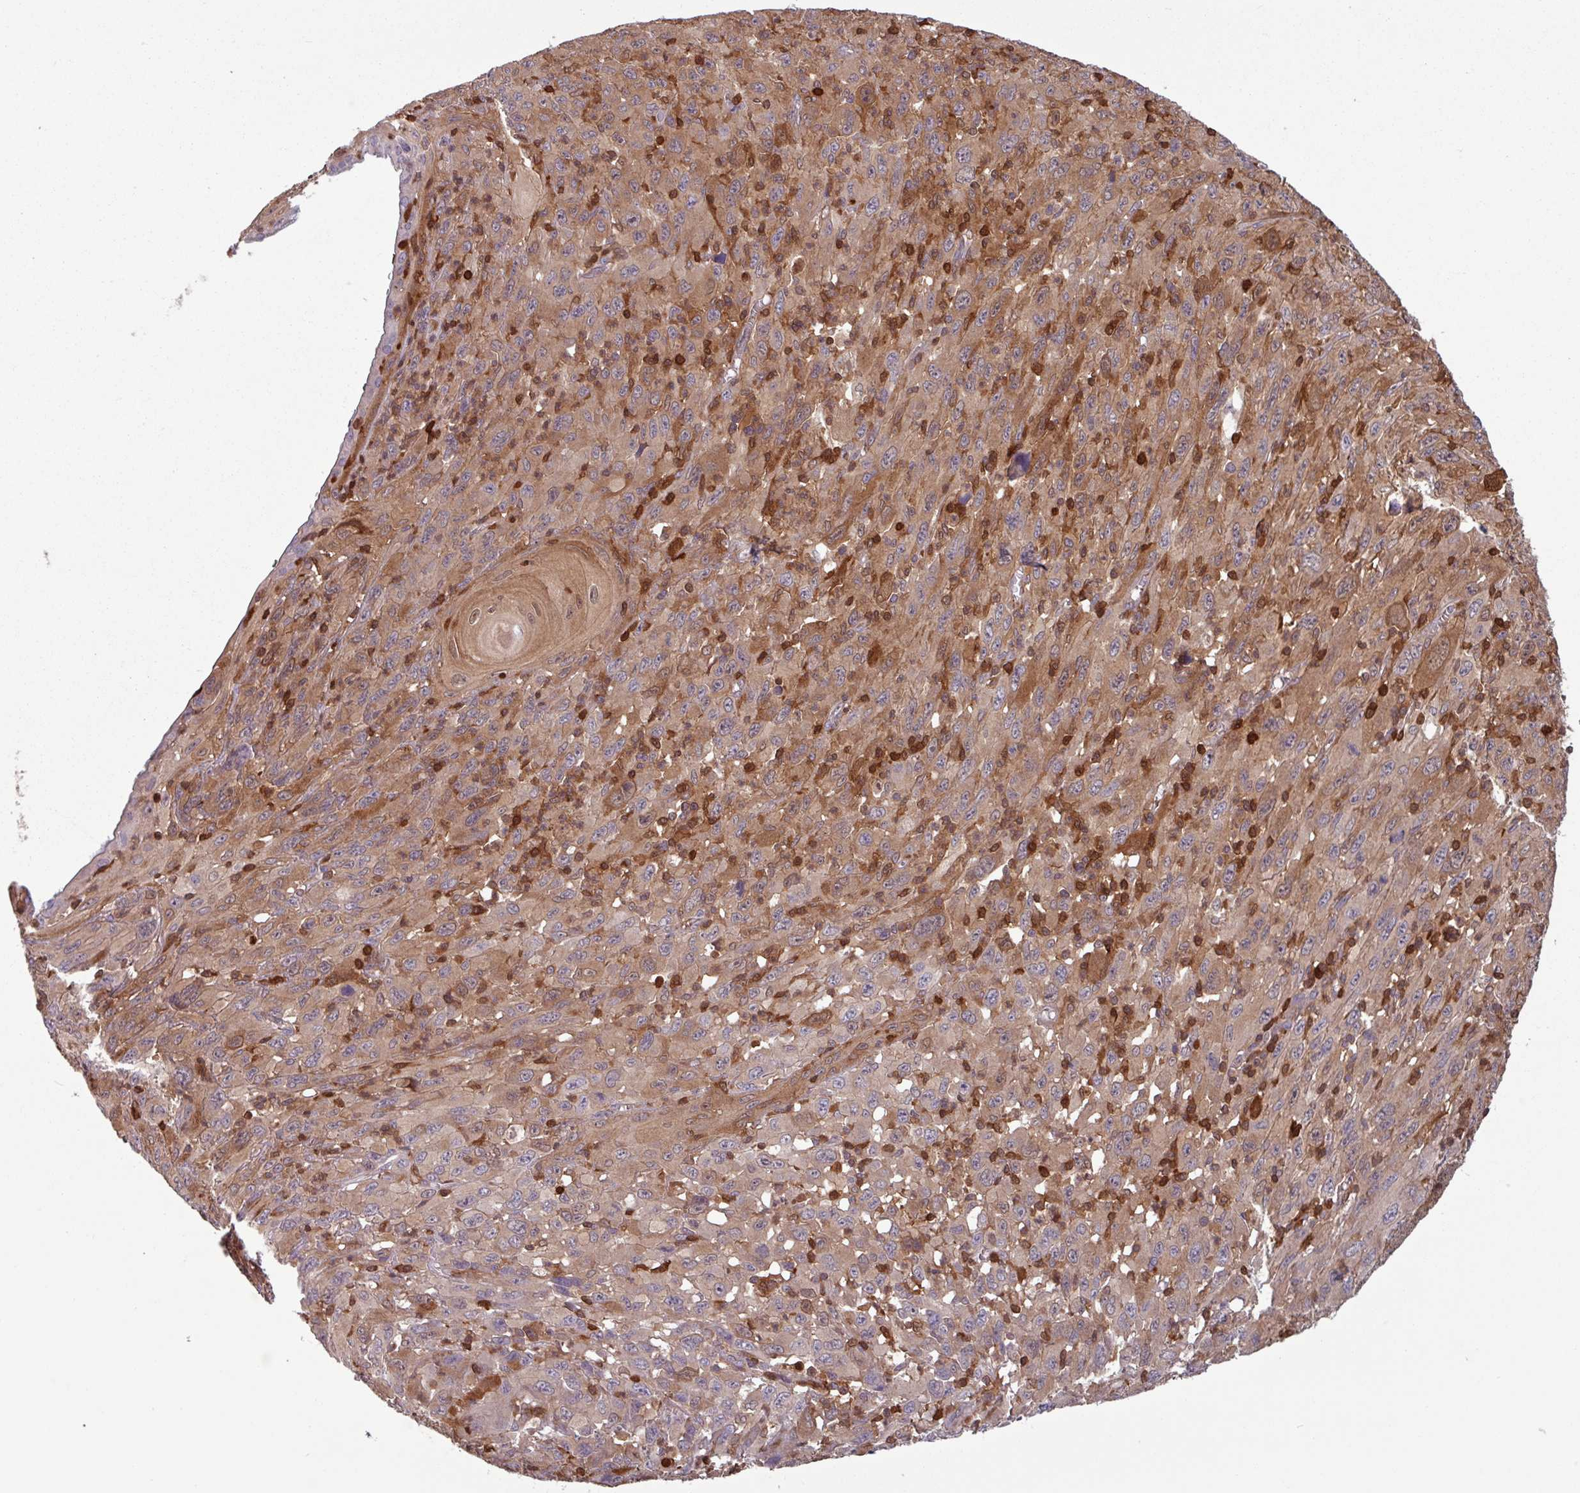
{"staining": {"intensity": "moderate", "quantity": ">75%", "location": "cytoplasmic/membranous,nuclear"}, "tissue": "melanoma", "cell_type": "Tumor cells", "image_type": "cancer", "snomed": [{"axis": "morphology", "description": "Malignant melanoma, Metastatic site"}, {"axis": "topography", "description": "Skin"}], "caption": "DAB (3,3'-diaminobenzidine) immunohistochemical staining of human melanoma reveals moderate cytoplasmic/membranous and nuclear protein staining in about >75% of tumor cells.", "gene": "SEC61G", "patient": {"sex": "female", "age": 56}}